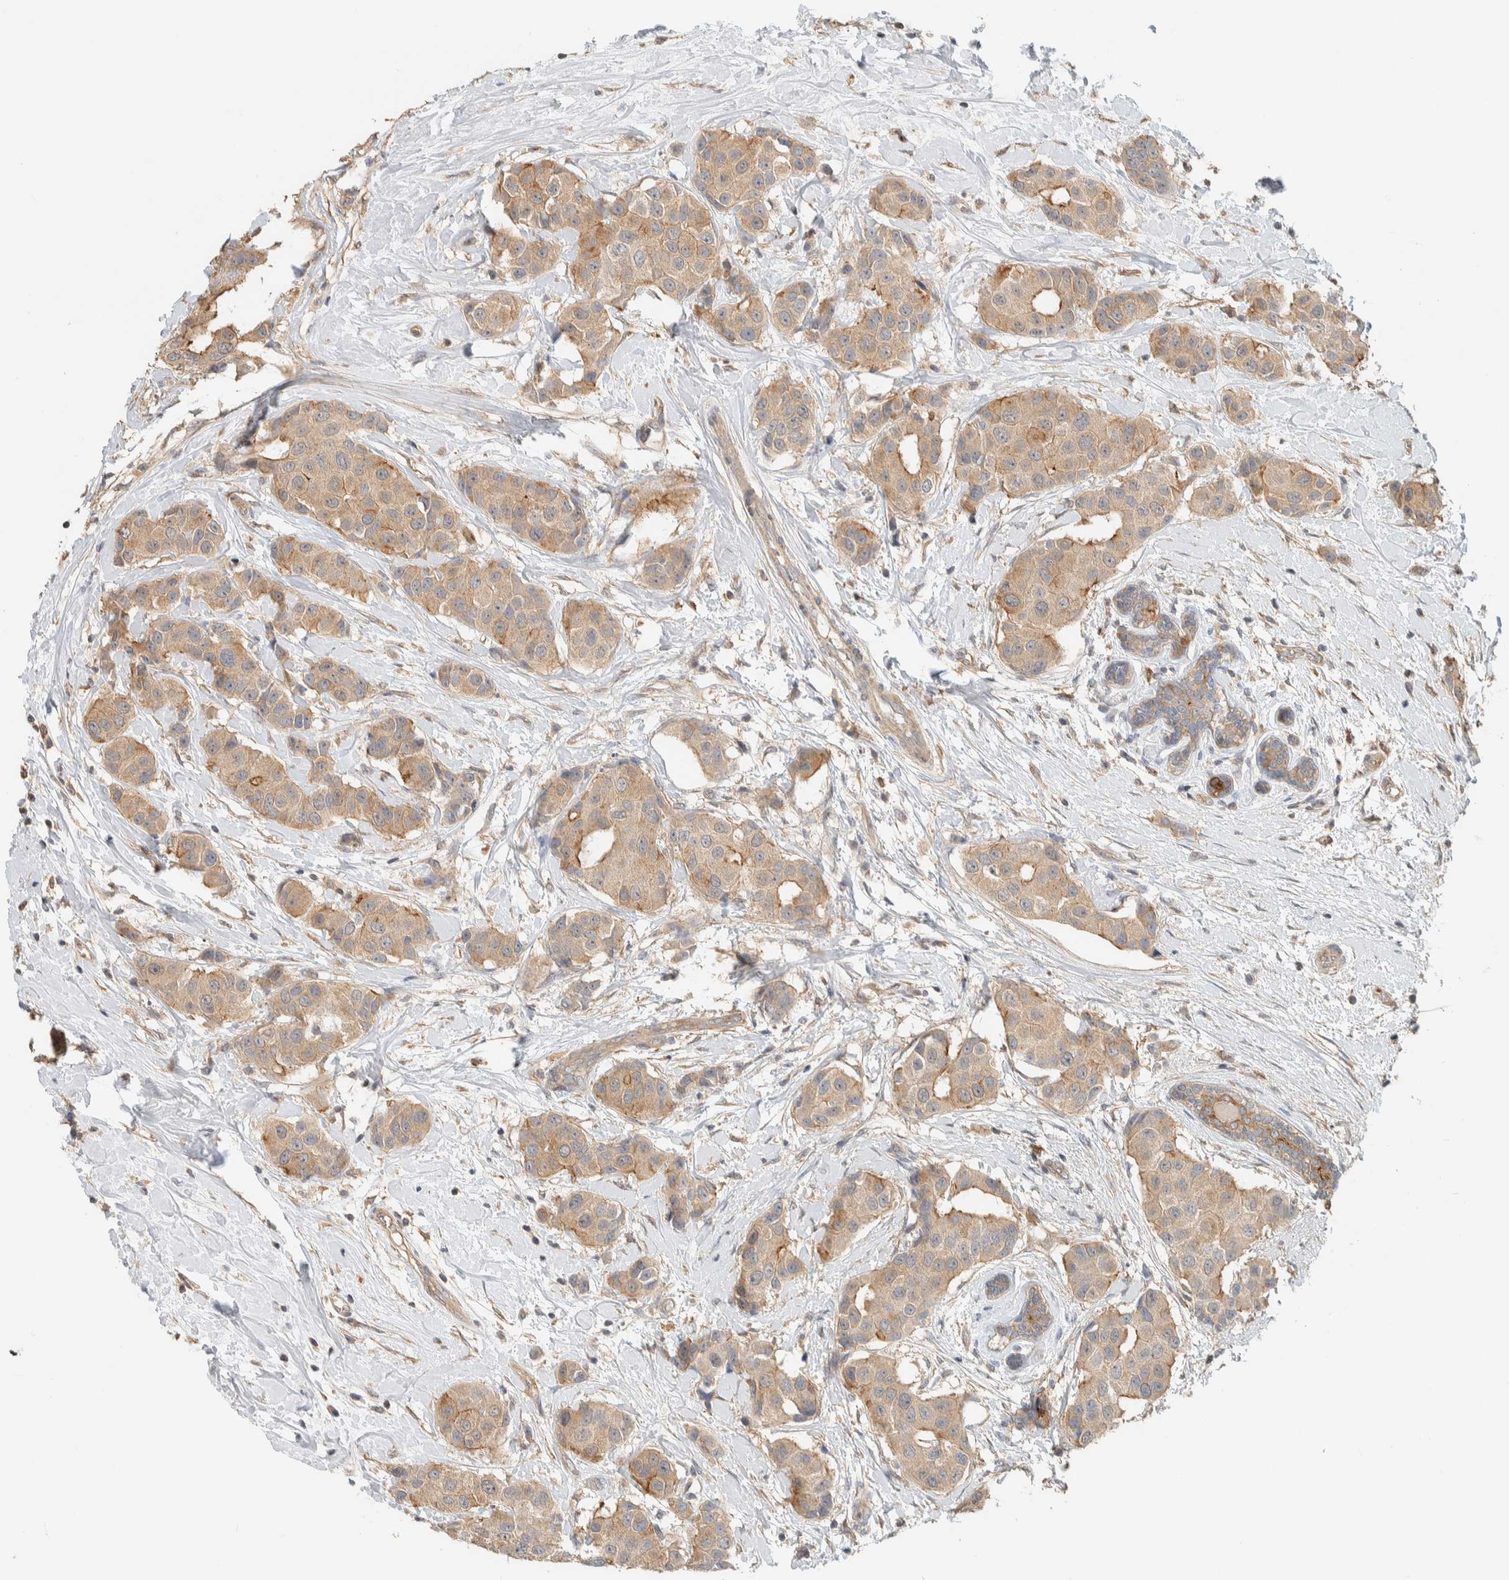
{"staining": {"intensity": "moderate", "quantity": ">75%", "location": "cytoplasmic/membranous"}, "tissue": "breast cancer", "cell_type": "Tumor cells", "image_type": "cancer", "snomed": [{"axis": "morphology", "description": "Normal tissue, NOS"}, {"axis": "morphology", "description": "Duct carcinoma"}, {"axis": "topography", "description": "Breast"}], "caption": "Human breast intraductal carcinoma stained with a brown dye demonstrates moderate cytoplasmic/membranous positive positivity in approximately >75% of tumor cells.", "gene": "RAB11FIP1", "patient": {"sex": "female", "age": 39}}